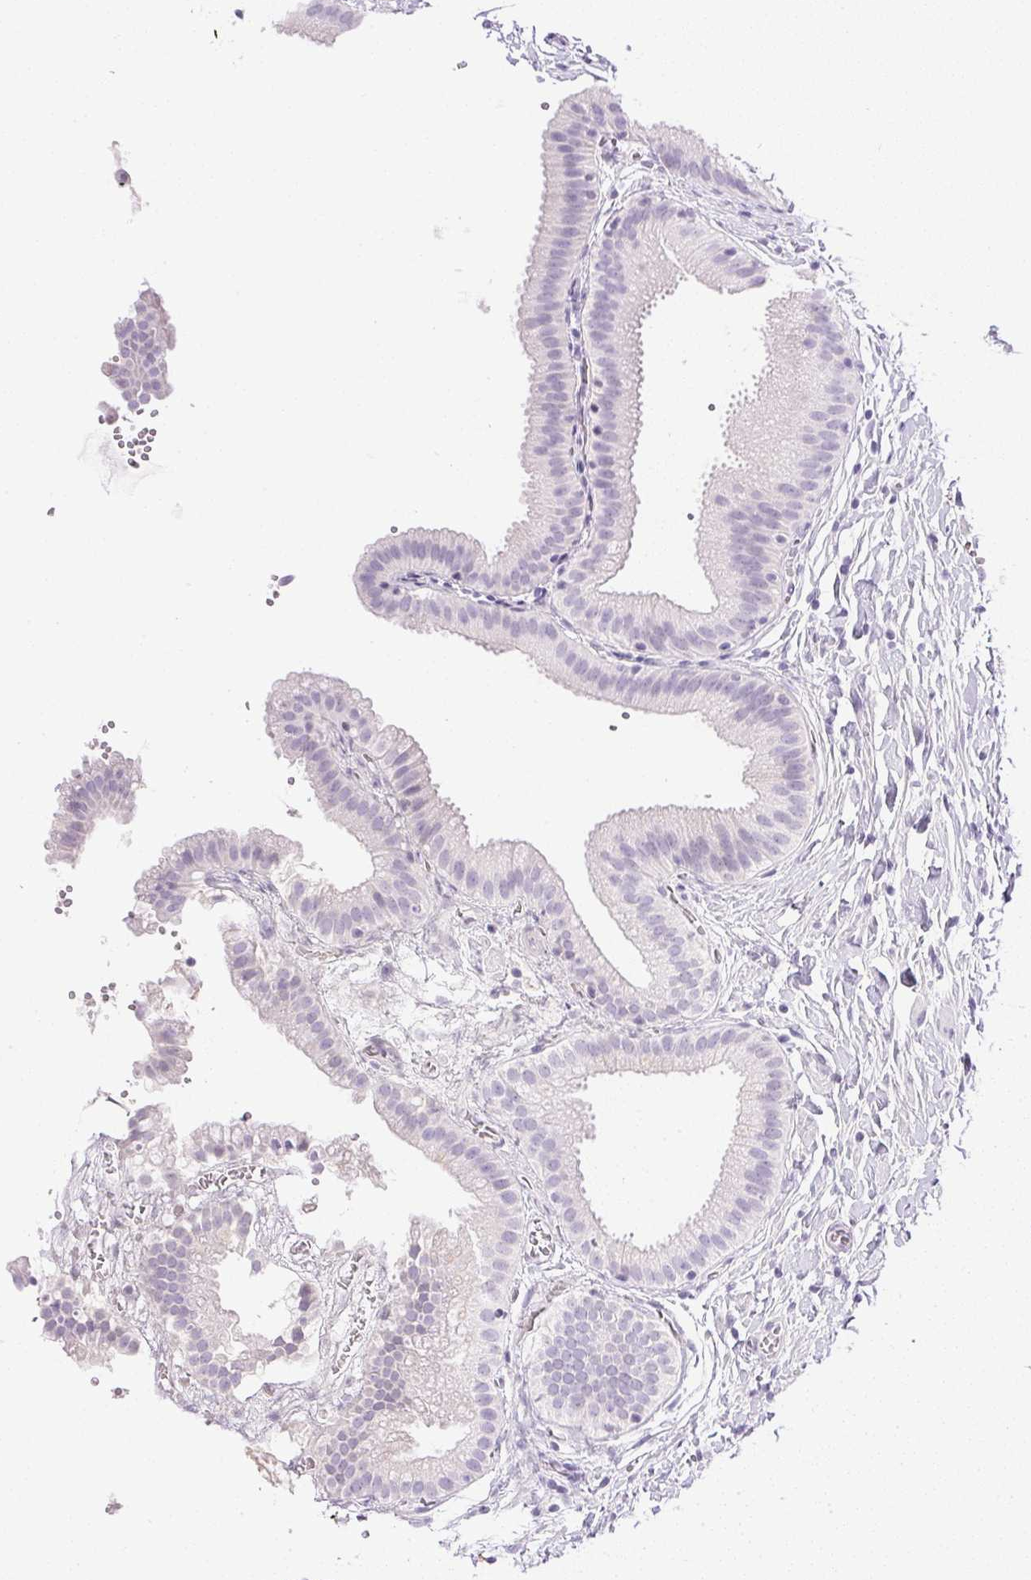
{"staining": {"intensity": "negative", "quantity": "none", "location": "none"}, "tissue": "gallbladder", "cell_type": "Glandular cells", "image_type": "normal", "snomed": [{"axis": "morphology", "description": "Normal tissue, NOS"}, {"axis": "topography", "description": "Gallbladder"}], "caption": "High magnification brightfield microscopy of unremarkable gallbladder stained with DAB (brown) and counterstained with hematoxylin (blue): glandular cells show no significant positivity. Nuclei are stained in blue.", "gene": "CPB1", "patient": {"sex": "female", "age": 63}}